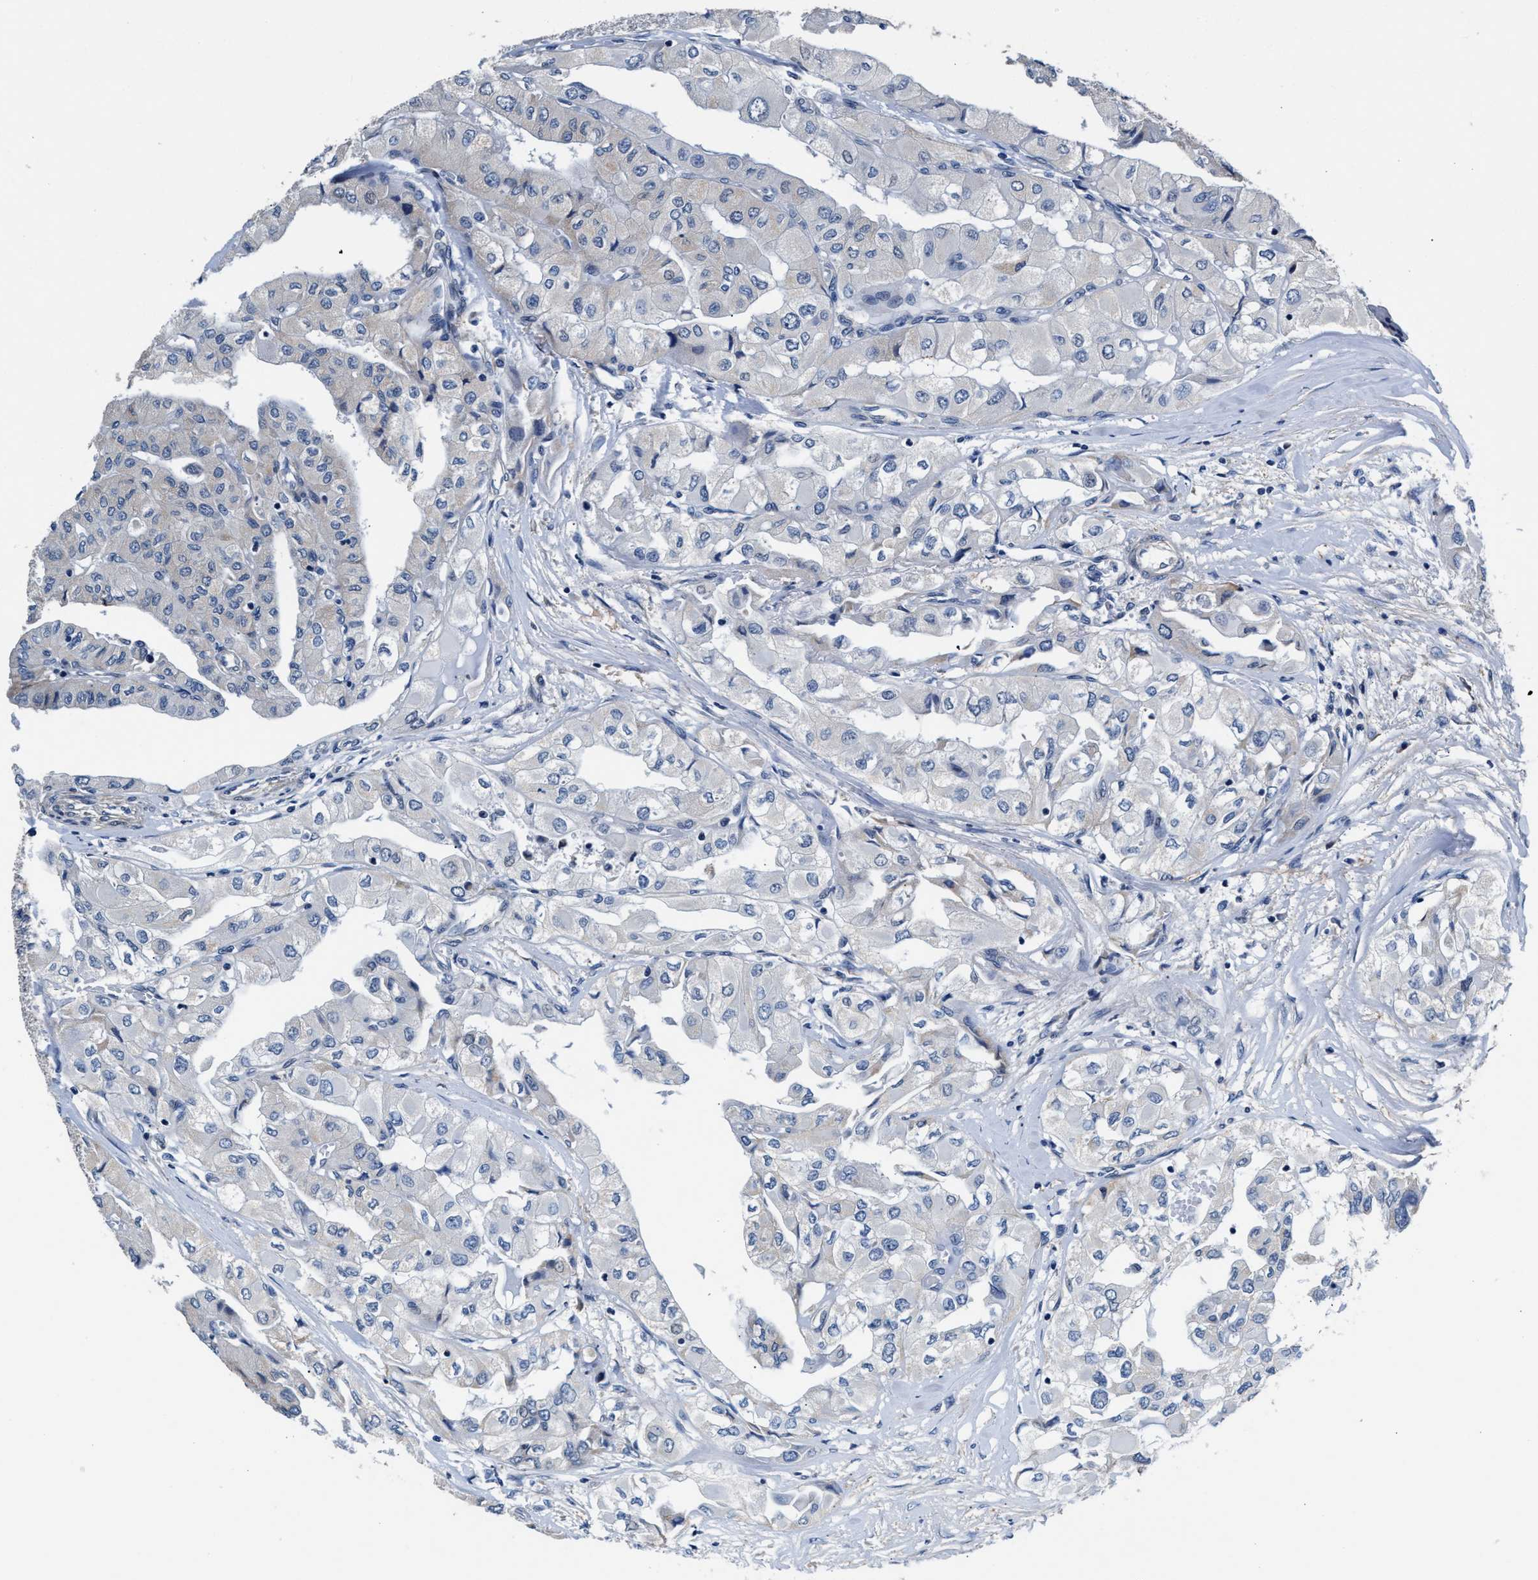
{"staining": {"intensity": "negative", "quantity": "none", "location": "none"}, "tissue": "thyroid cancer", "cell_type": "Tumor cells", "image_type": "cancer", "snomed": [{"axis": "morphology", "description": "Papillary adenocarcinoma, NOS"}, {"axis": "topography", "description": "Thyroid gland"}], "caption": "Immunohistochemistry photomicrograph of neoplastic tissue: papillary adenocarcinoma (thyroid) stained with DAB (3,3'-diaminobenzidine) displays no significant protein expression in tumor cells. (Brightfield microscopy of DAB immunohistochemistry (IHC) at high magnification).", "gene": "MYH3", "patient": {"sex": "female", "age": 59}}